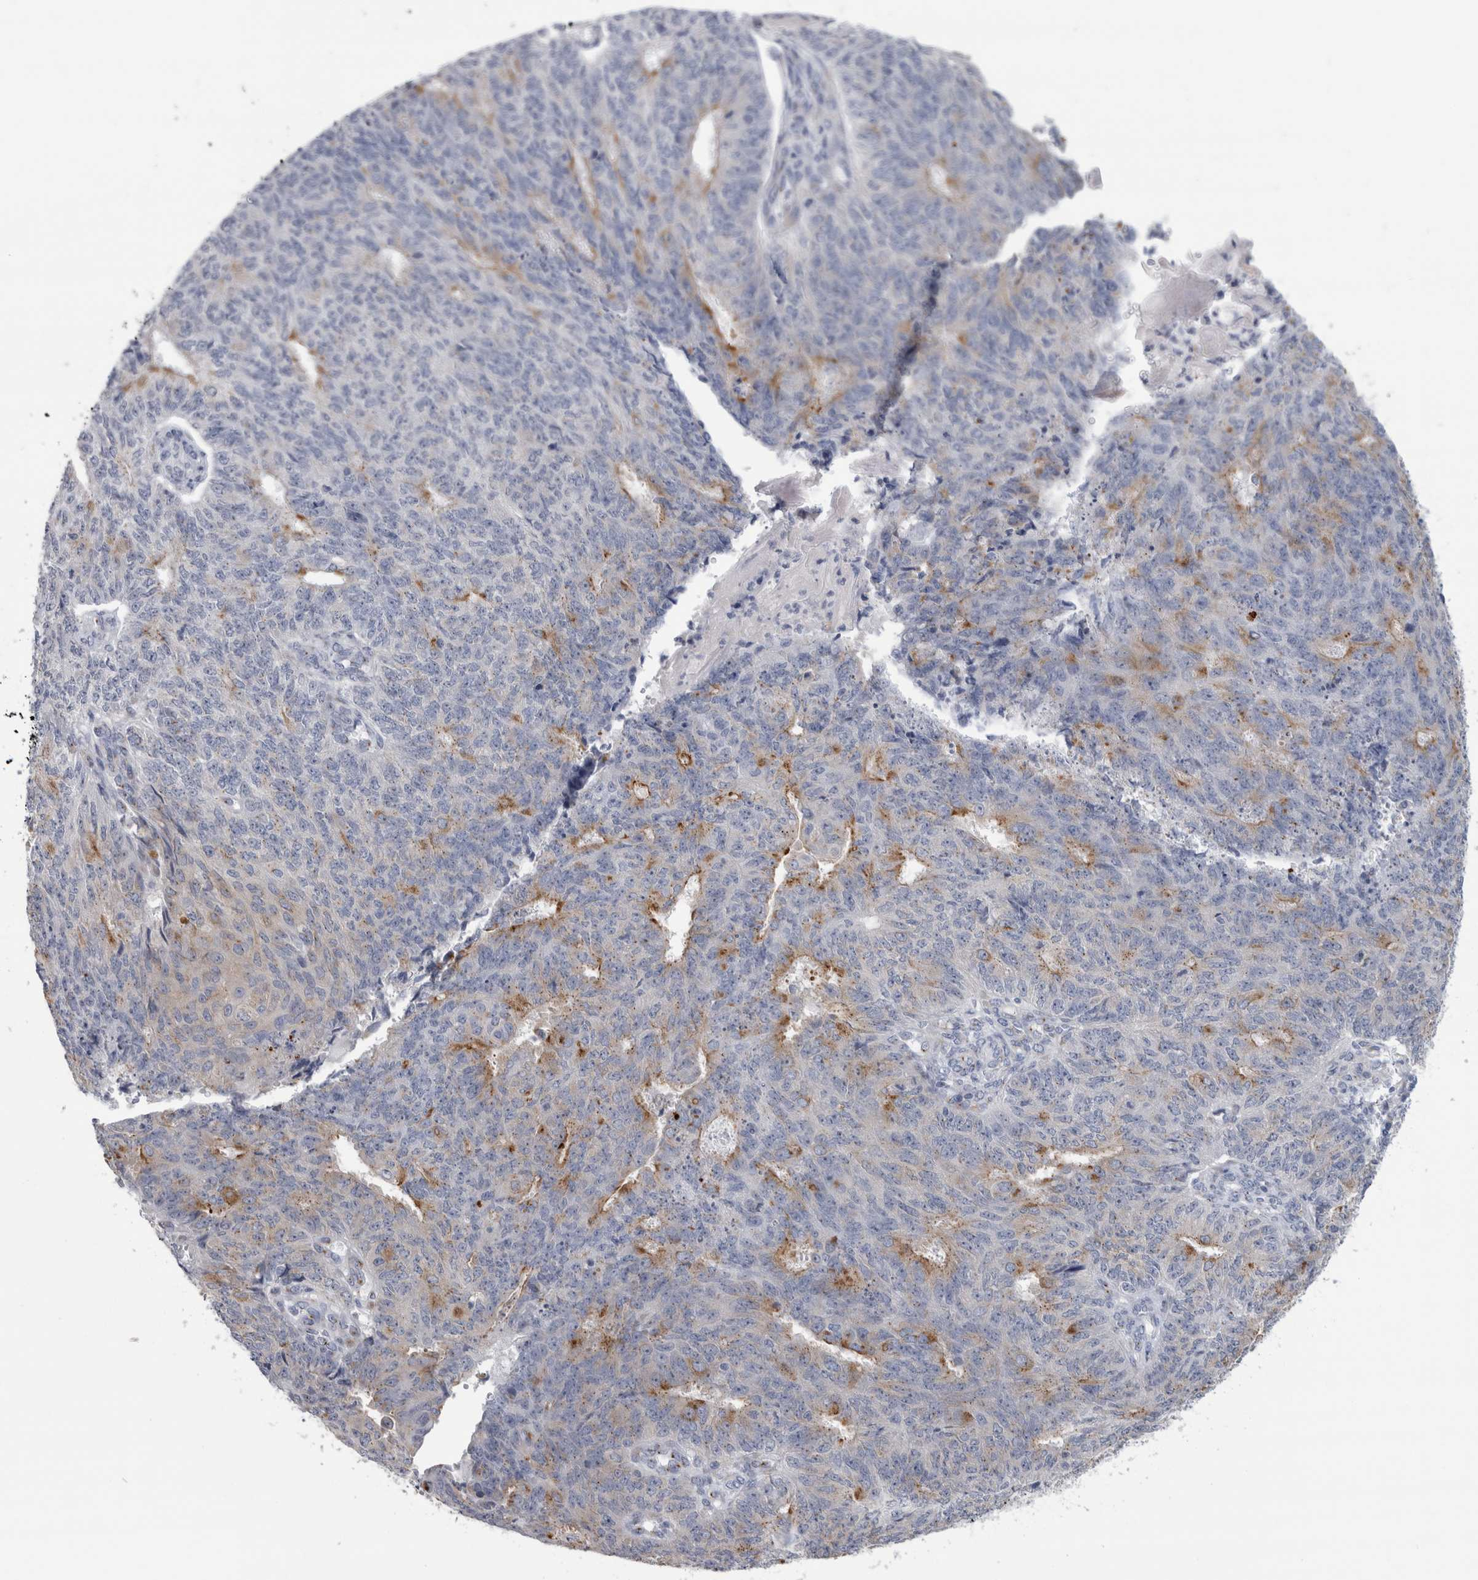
{"staining": {"intensity": "moderate", "quantity": "<25%", "location": "cytoplasmic/membranous"}, "tissue": "endometrial cancer", "cell_type": "Tumor cells", "image_type": "cancer", "snomed": [{"axis": "morphology", "description": "Adenocarcinoma, NOS"}, {"axis": "topography", "description": "Endometrium"}], "caption": "Tumor cells display low levels of moderate cytoplasmic/membranous expression in about <25% of cells in human endometrial cancer (adenocarcinoma). (DAB = brown stain, brightfield microscopy at high magnification).", "gene": "AKAP9", "patient": {"sex": "female", "age": 32}}